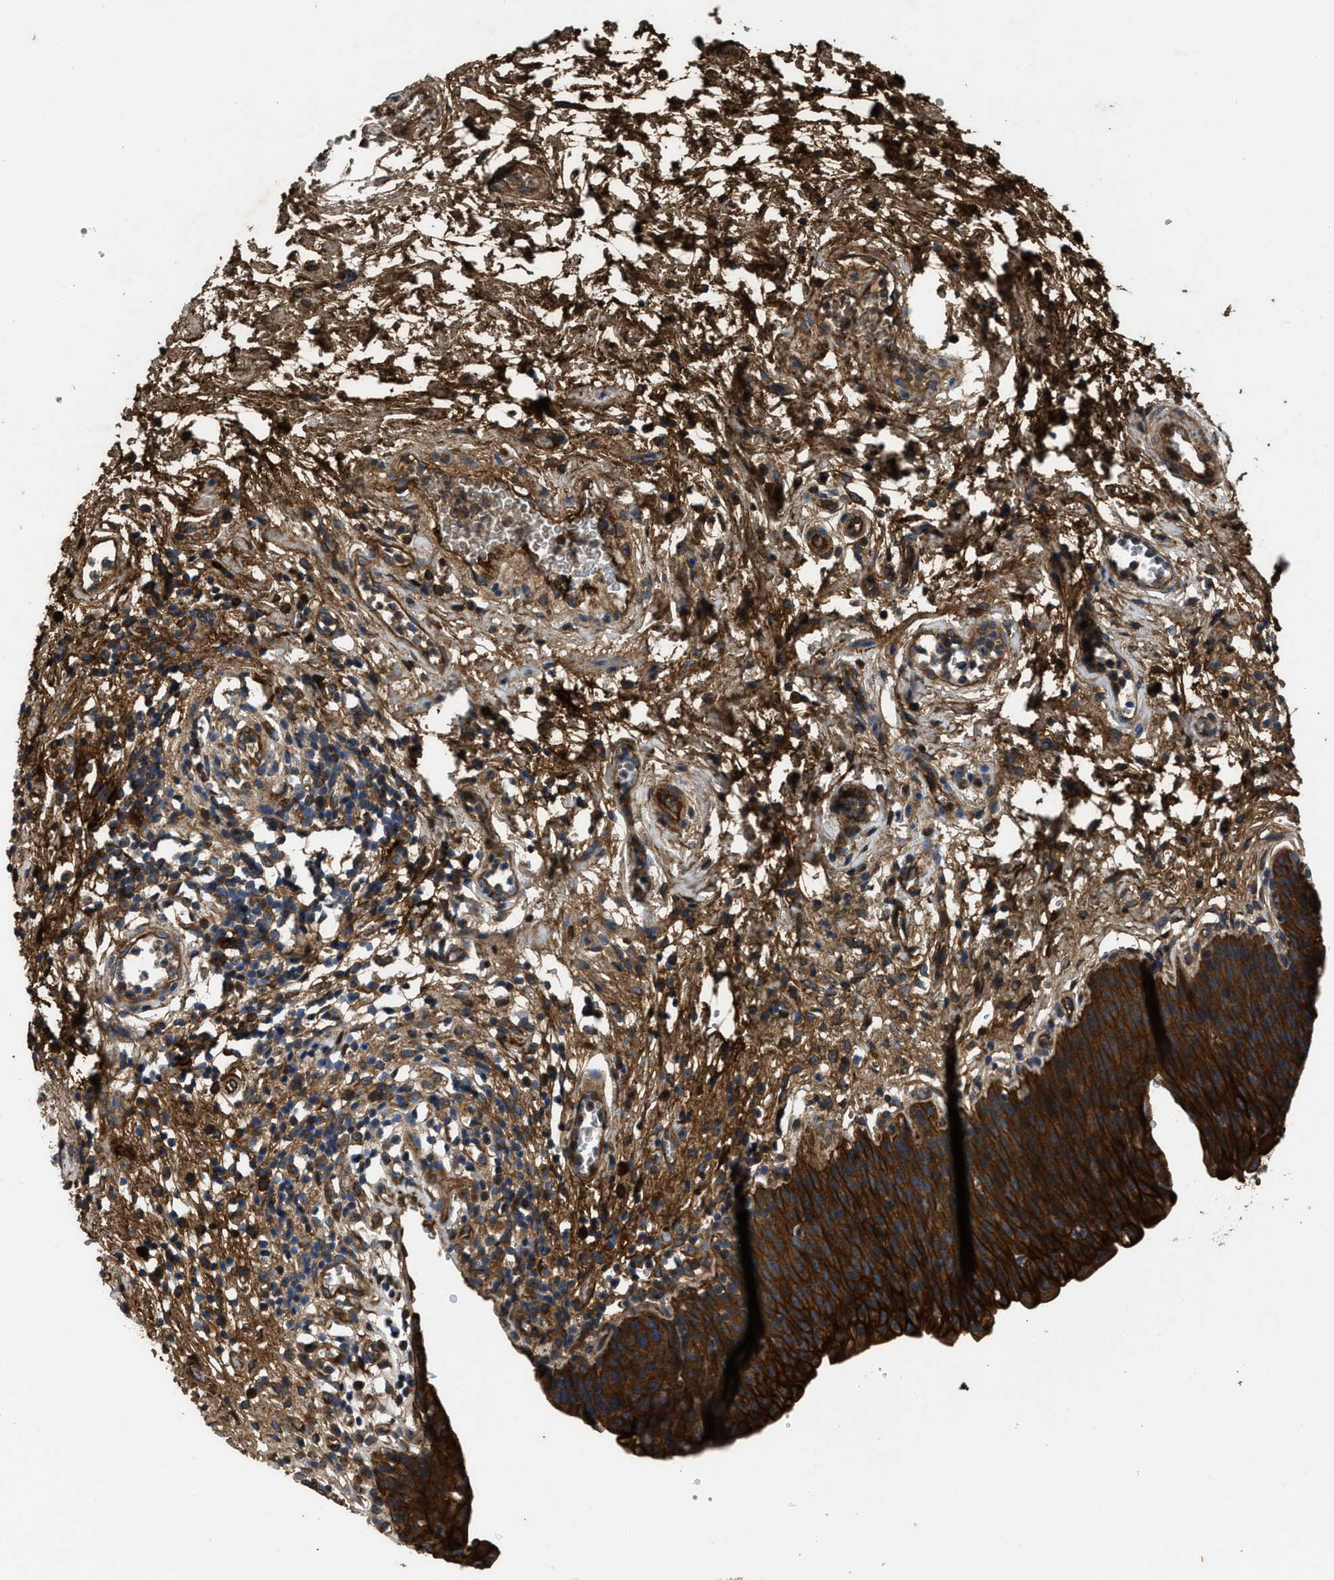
{"staining": {"intensity": "strong", "quantity": ">75%", "location": "cytoplasmic/membranous"}, "tissue": "urinary bladder", "cell_type": "Urothelial cells", "image_type": "normal", "snomed": [{"axis": "morphology", "description": "Normal tissue, NOS"}, {"axis": "topography", "description": "Urinary bladder"}], "caption": "Urothelial cells reveal high levels of strong cytoplasmic/membranous staining in approximately >75% of cells in unremarkable urinary bladder.", "gene": "ERC1", "patient": {"sex": "male", "age": 37}}